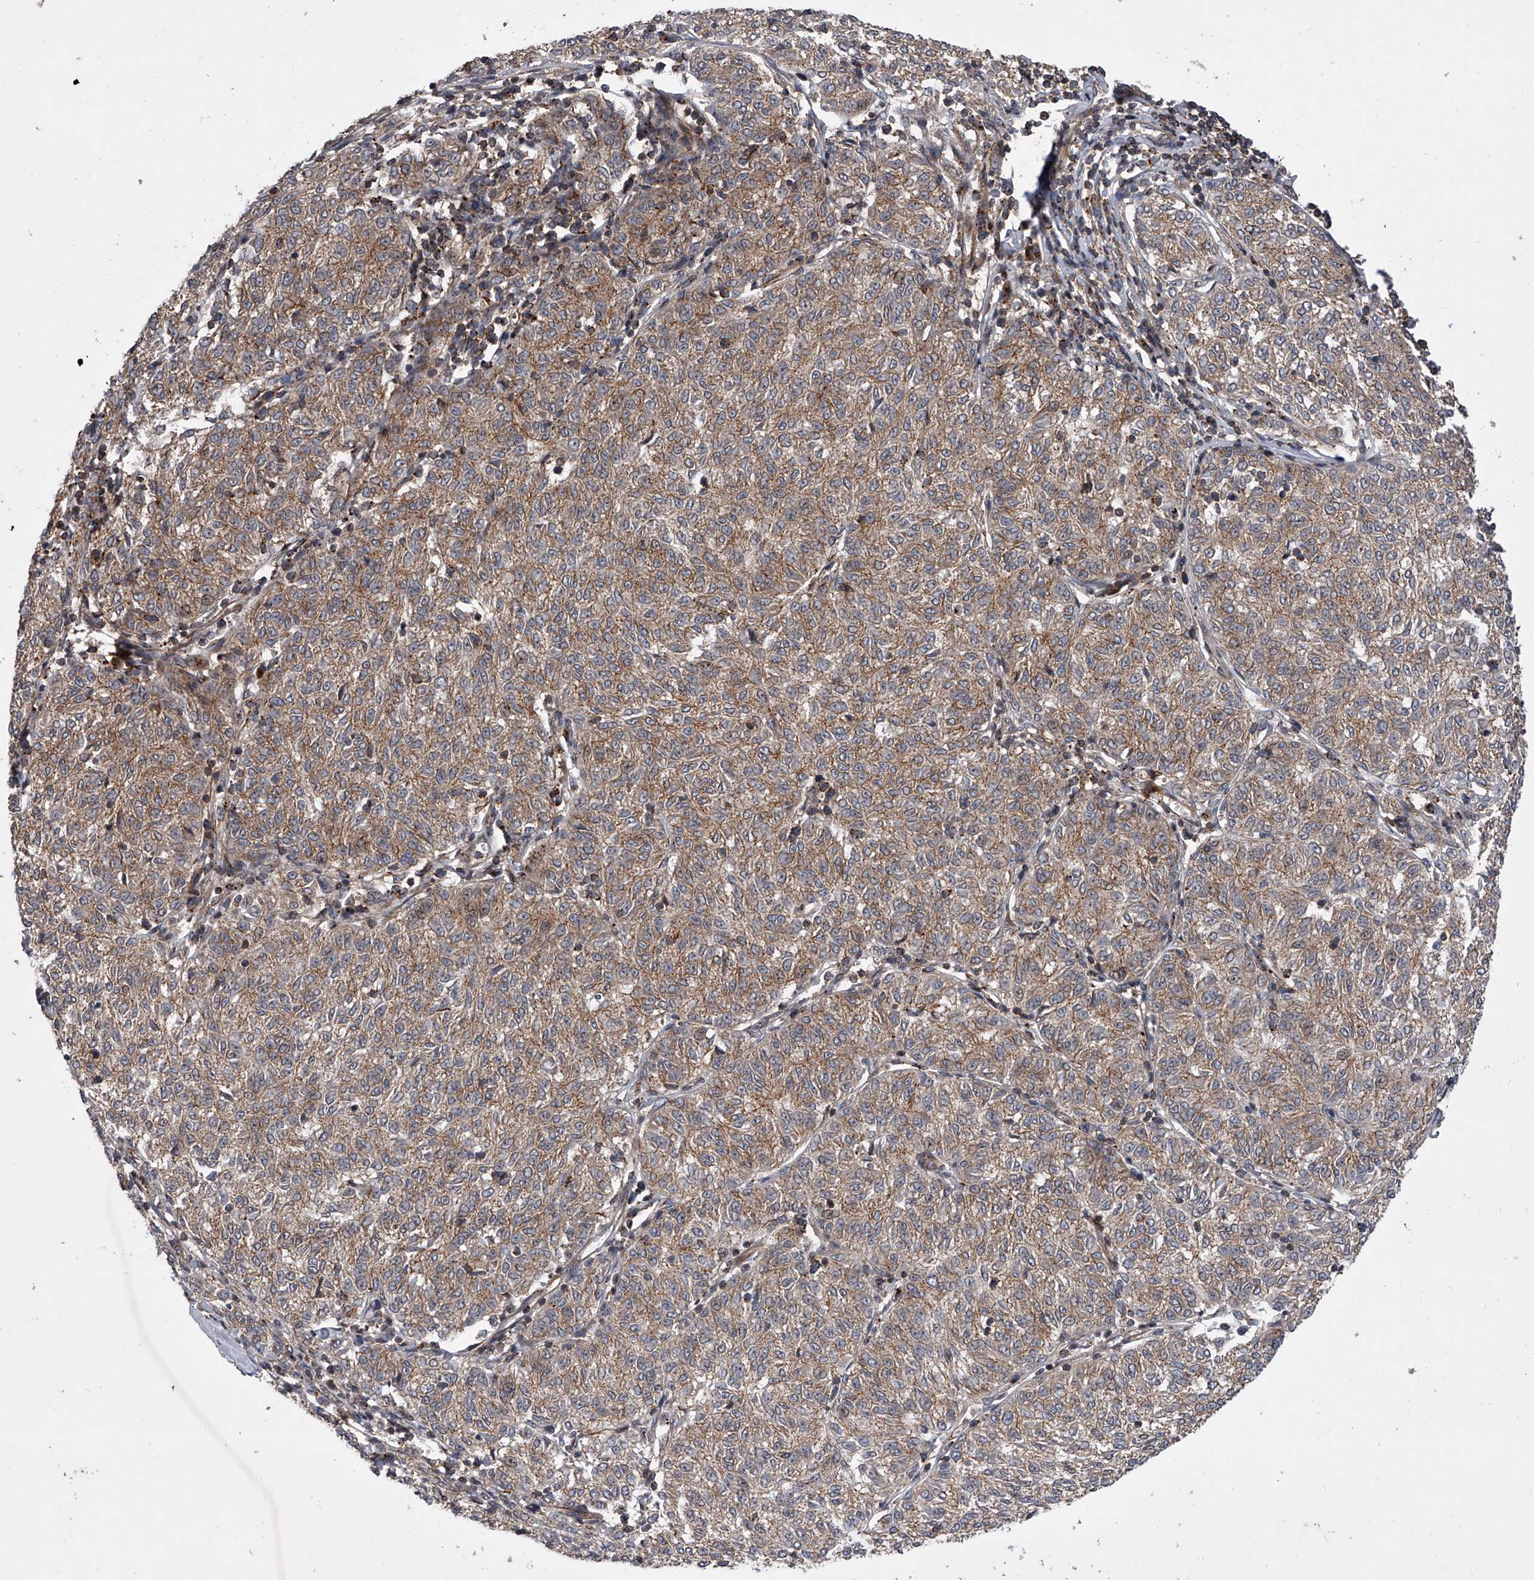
{"staining": {"intensity": "weak", "quantity": ">75%", "location": "cytoplasmic/membranous"}, "tissue": "melanoma", "cell_type": "Tumor cells", "image_type": "cancer", "snomed": [{"axis": "morphology", "description": "Malignant melanoma, NOS"}, {"axis": "topography", "description": "Skin"}], "caption": "Melanoma stained with a protein marker displays weak staining in tumor cells.", "gene": "USP47", "patient": {"sex": "female", "age": 72}}